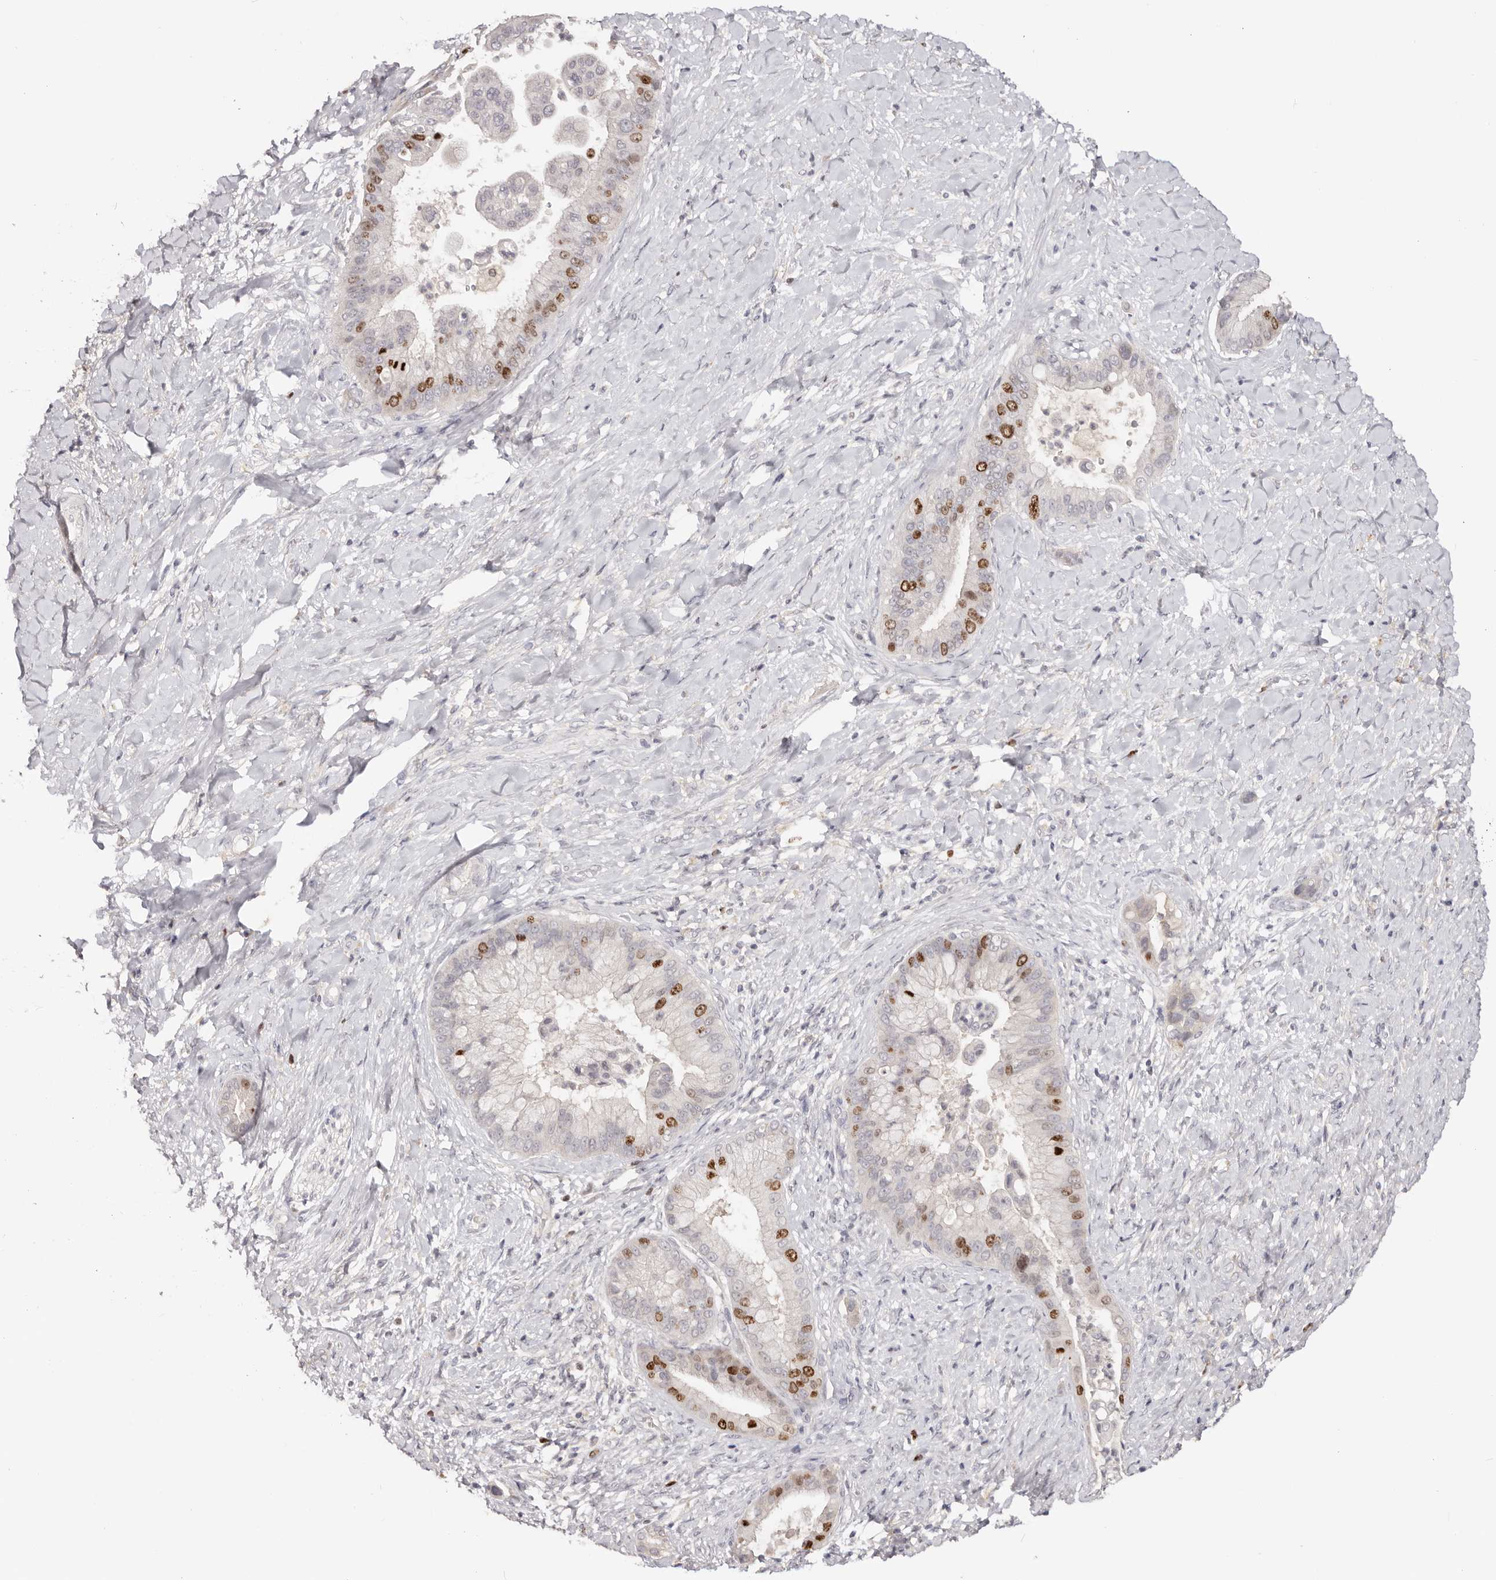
{"staining": {"intensity": "moderate", "quantity": "<25%", "location": "nuclear"}, "tissue": "liver cancer", "cell_type": "Tumor cells", "image_type": "cancer", "snomed": [{"axis": "morphology", "description": "Cholangiocarcinoma"}, {"axis": "topography", "description": "Liver"}], "caption": "Liver cancer stained with a protein marker shows moderate staining in tumor cells.", "gene": "CCDC190", "patient": {"sex": "female", "age": 54}}